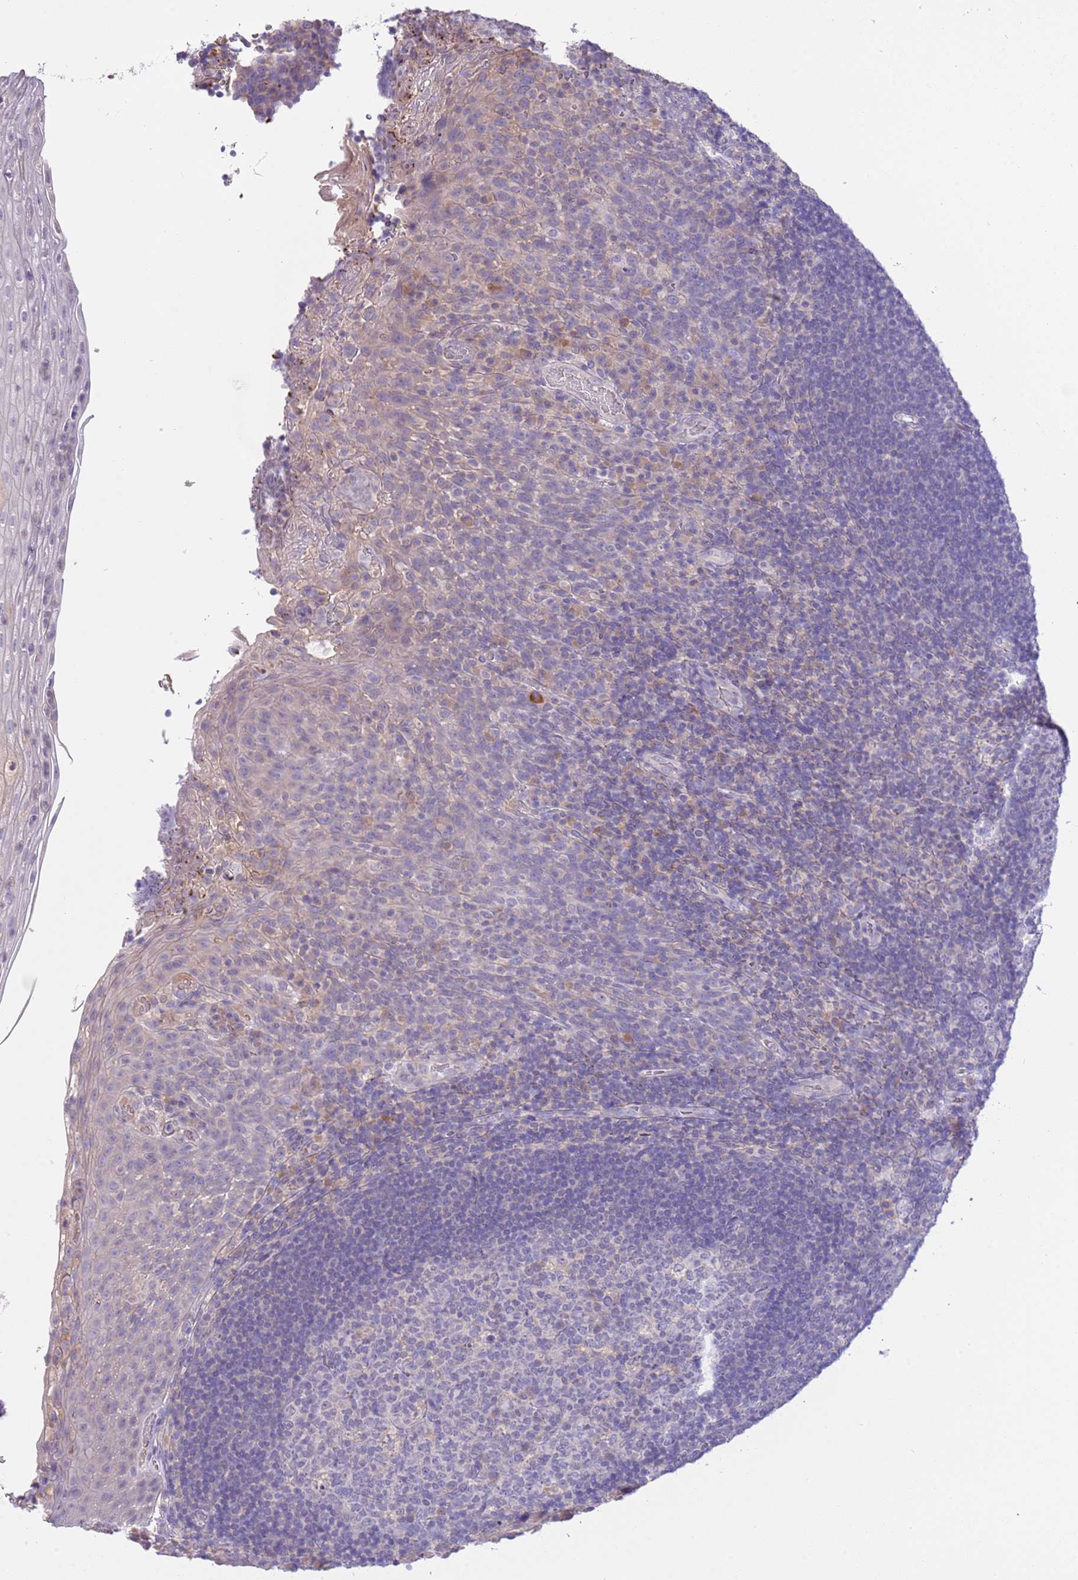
{"staining": {"intensity": "negative", "quantity": "none", "location": "none"}, "tissue": "tonsil", "cell_type": "Germinal center cells", "image_type": "normal", "snomed": [{"axis": "morphology", "description": "Normal tissue, NOS"}, {"axis": "topography", "description": "Tonsil"}], "caption": "Immunohistochemistry image of unremarkable human tonsil stained for a protein (brown), which shows no positivity in germinal center cells.", "gene": "CFAP73", "patient": {"sex": "male", "age": 17}}